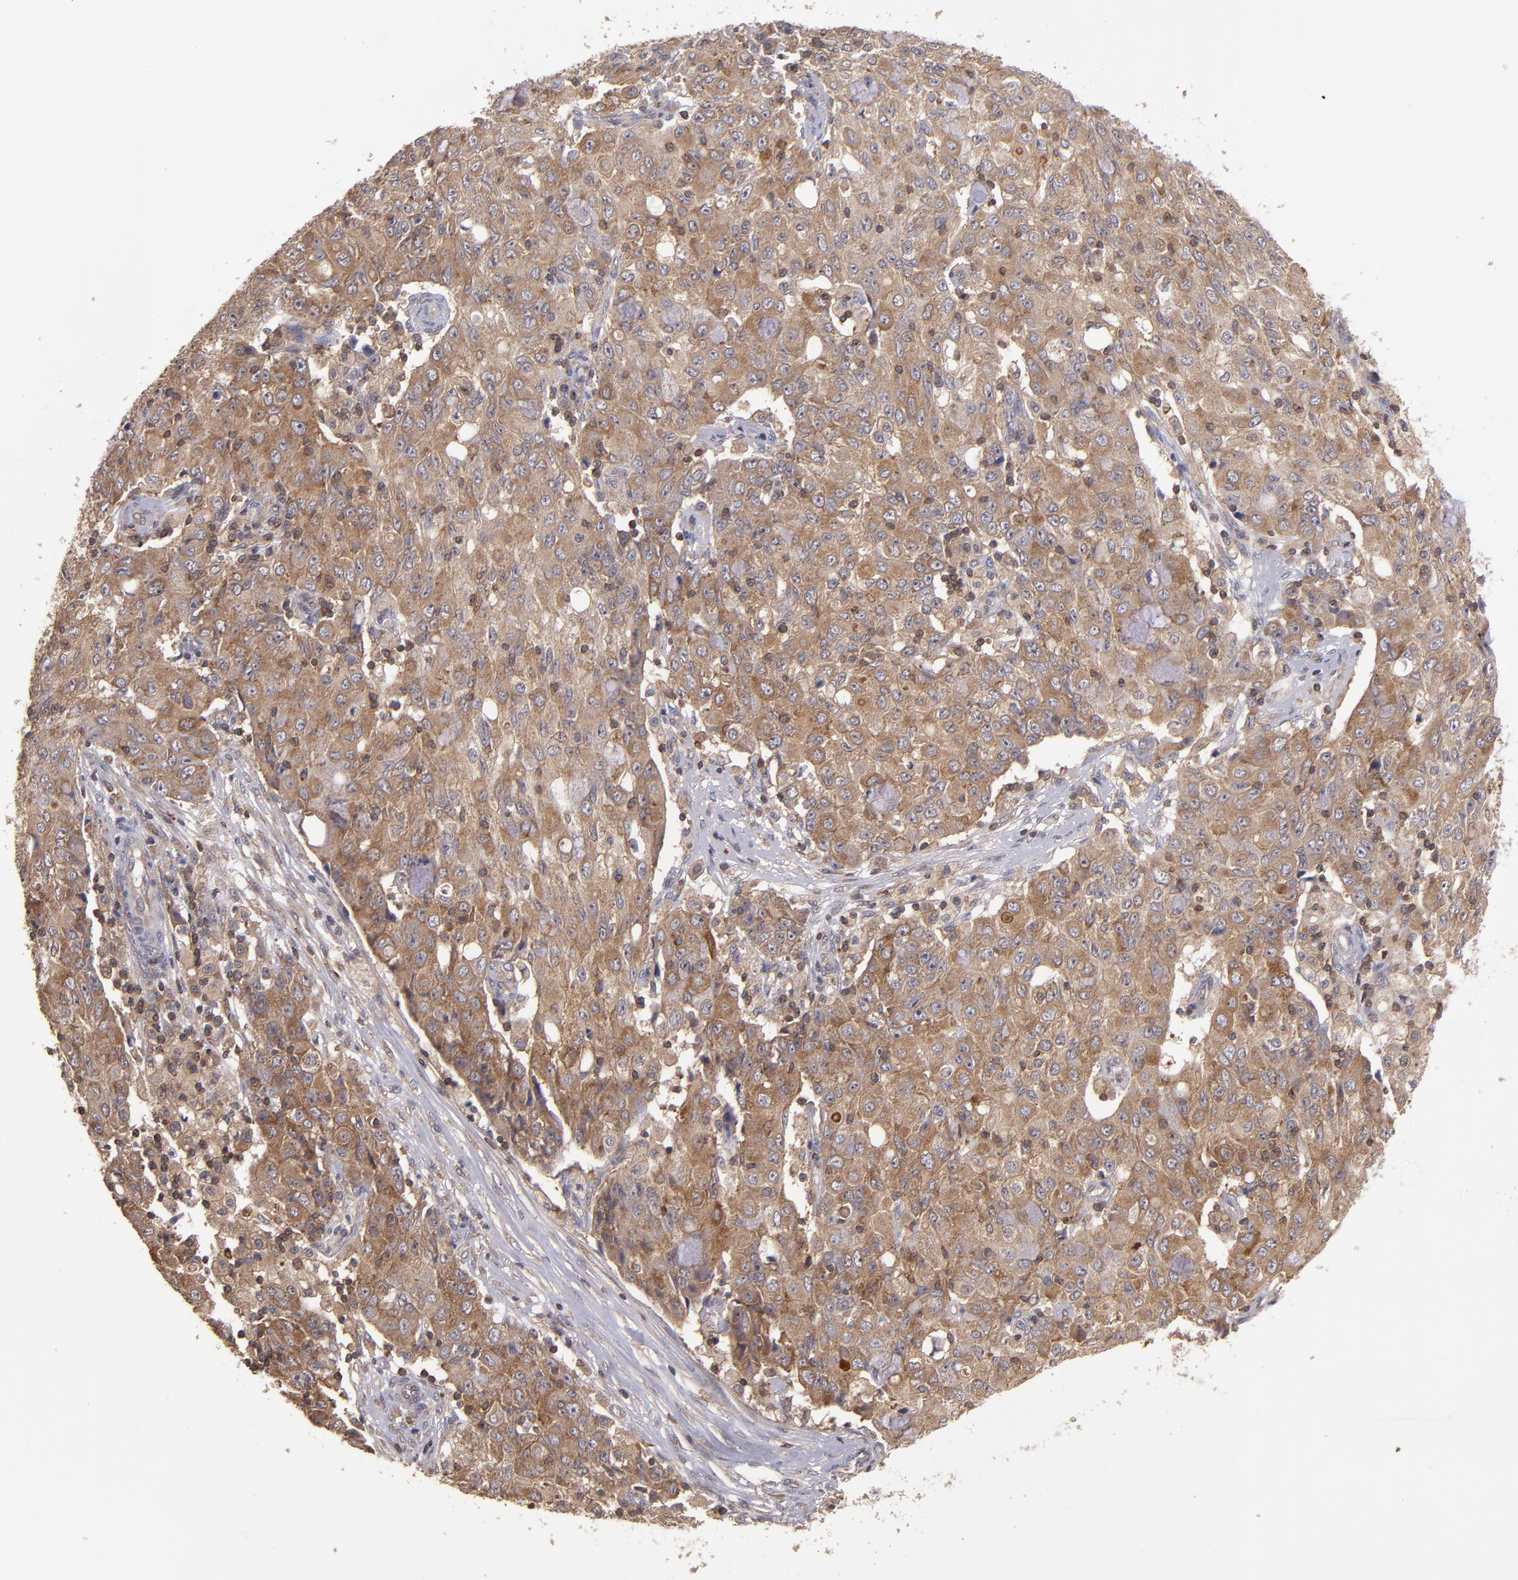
{"staining": {"intensity": "strong", "quantity": ">75%", "location": "cytoplasmic/membranous"}, "tissue": "ovarian cancer", "cell_type": "Tumor cells", "image_type": "cancer", "snomed": [{"axis": "morphology", "description": "Carcinoma, endometroid"}, {"axis": "topography", "description": "Ovary"}], "caption": "This photomicrograph reveals immunohistochemistry staining of ovarian cancer (endometroid carcinoma), with high strong cytoplasmic/membranous expression in about >75% of tumor cells.", "gene": "NF2", "patient": {"sex": "female", "age": 42}}